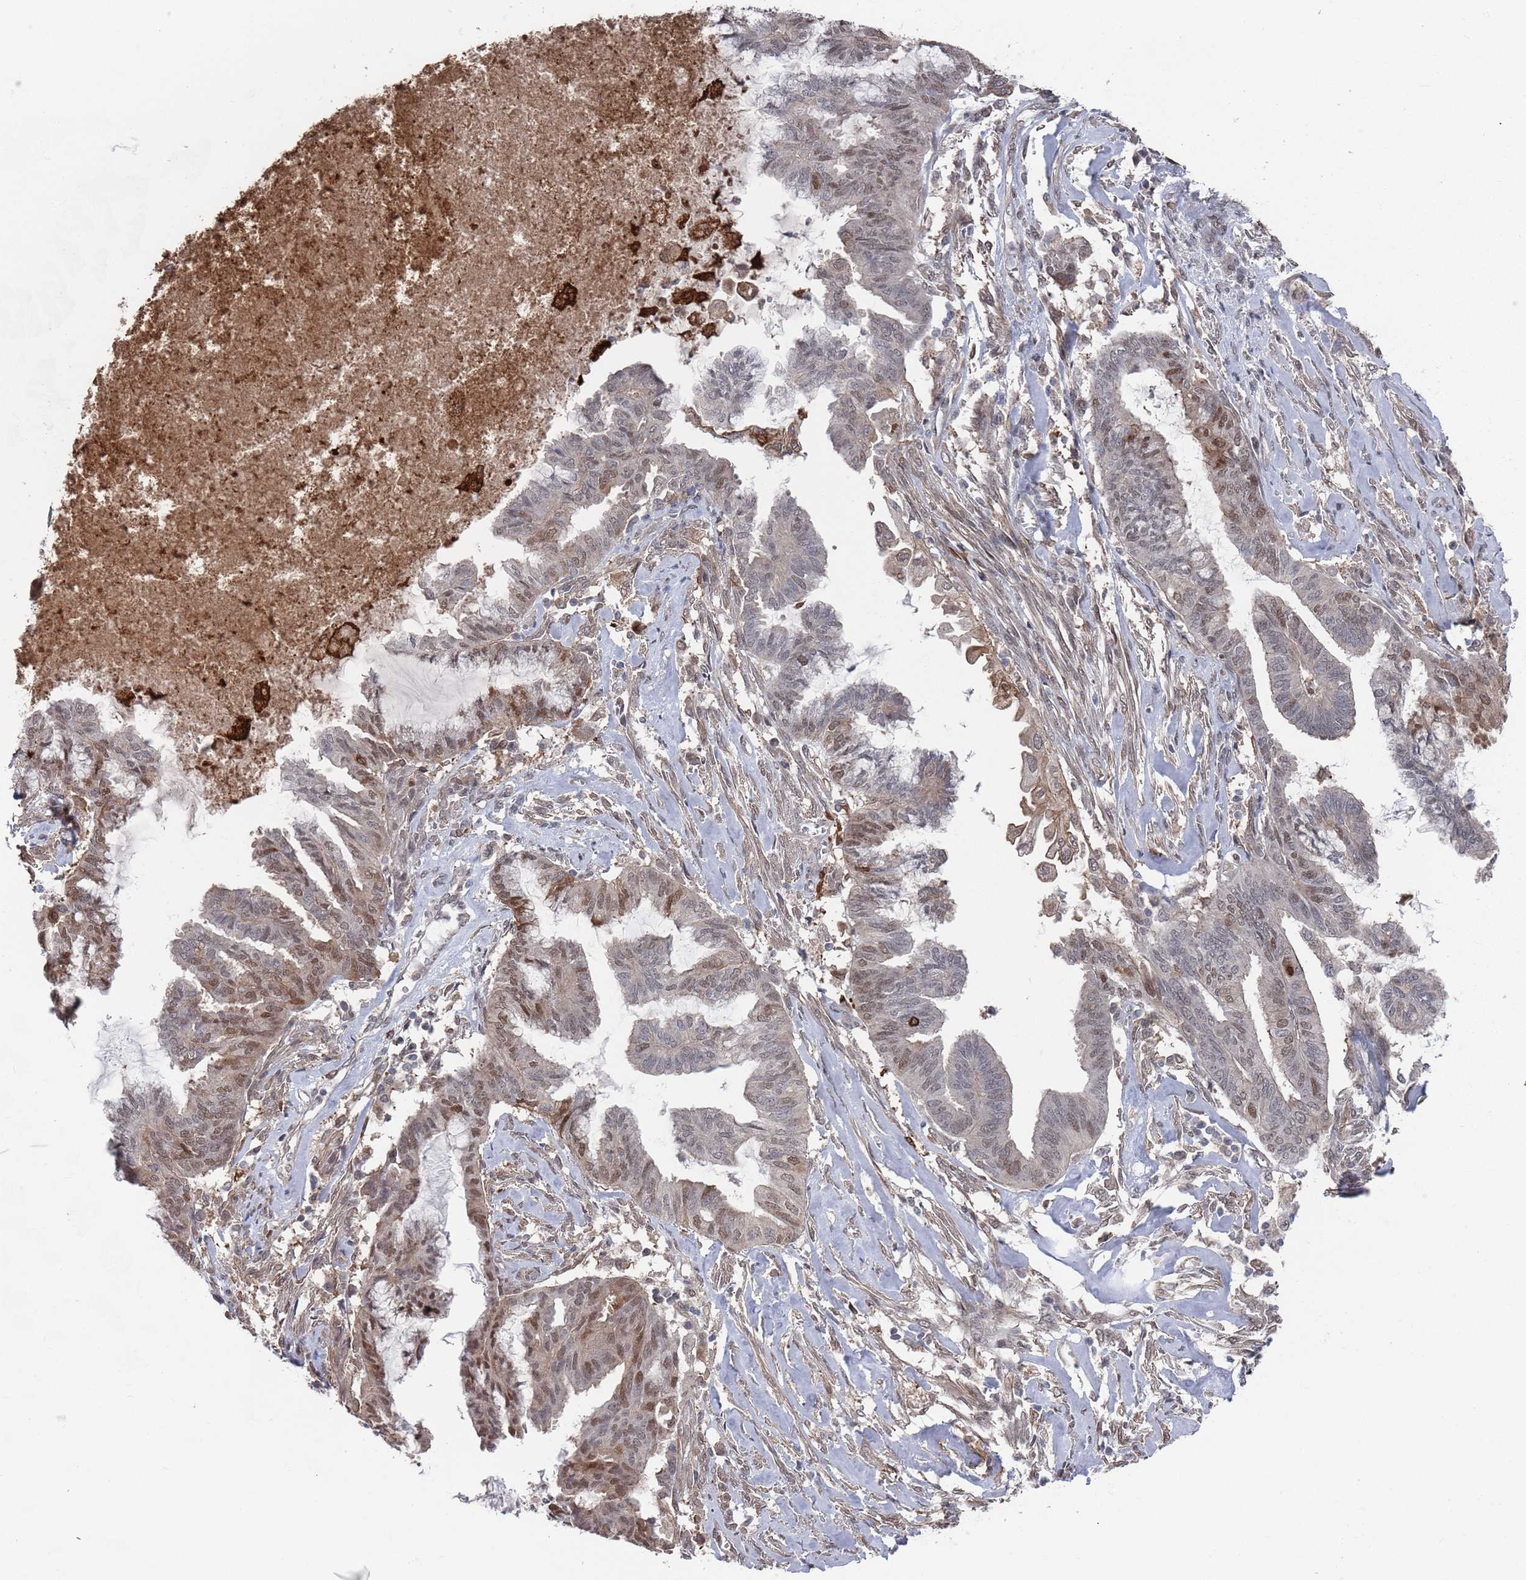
{"staining": {"intensity": "moderate", "quantity": "25%-75%", "location": "nuclear"}, "tissue": "endometrial cancer", "cell_type": "Tumor cells", "image_type": "cancer", "snomed": [{"axis": "morphology", "description": "Adenocarcinoma, NOS"}, {"axis": "topography", "description": "Endometrium"}], "caption": "Human endometrial cancer stained with a brown dye reveals moderate nuclear positive expression in about 25%-75% of tumor cells.", "gene": "DGKD", "patient": {"sex": "female", "age": 86}}